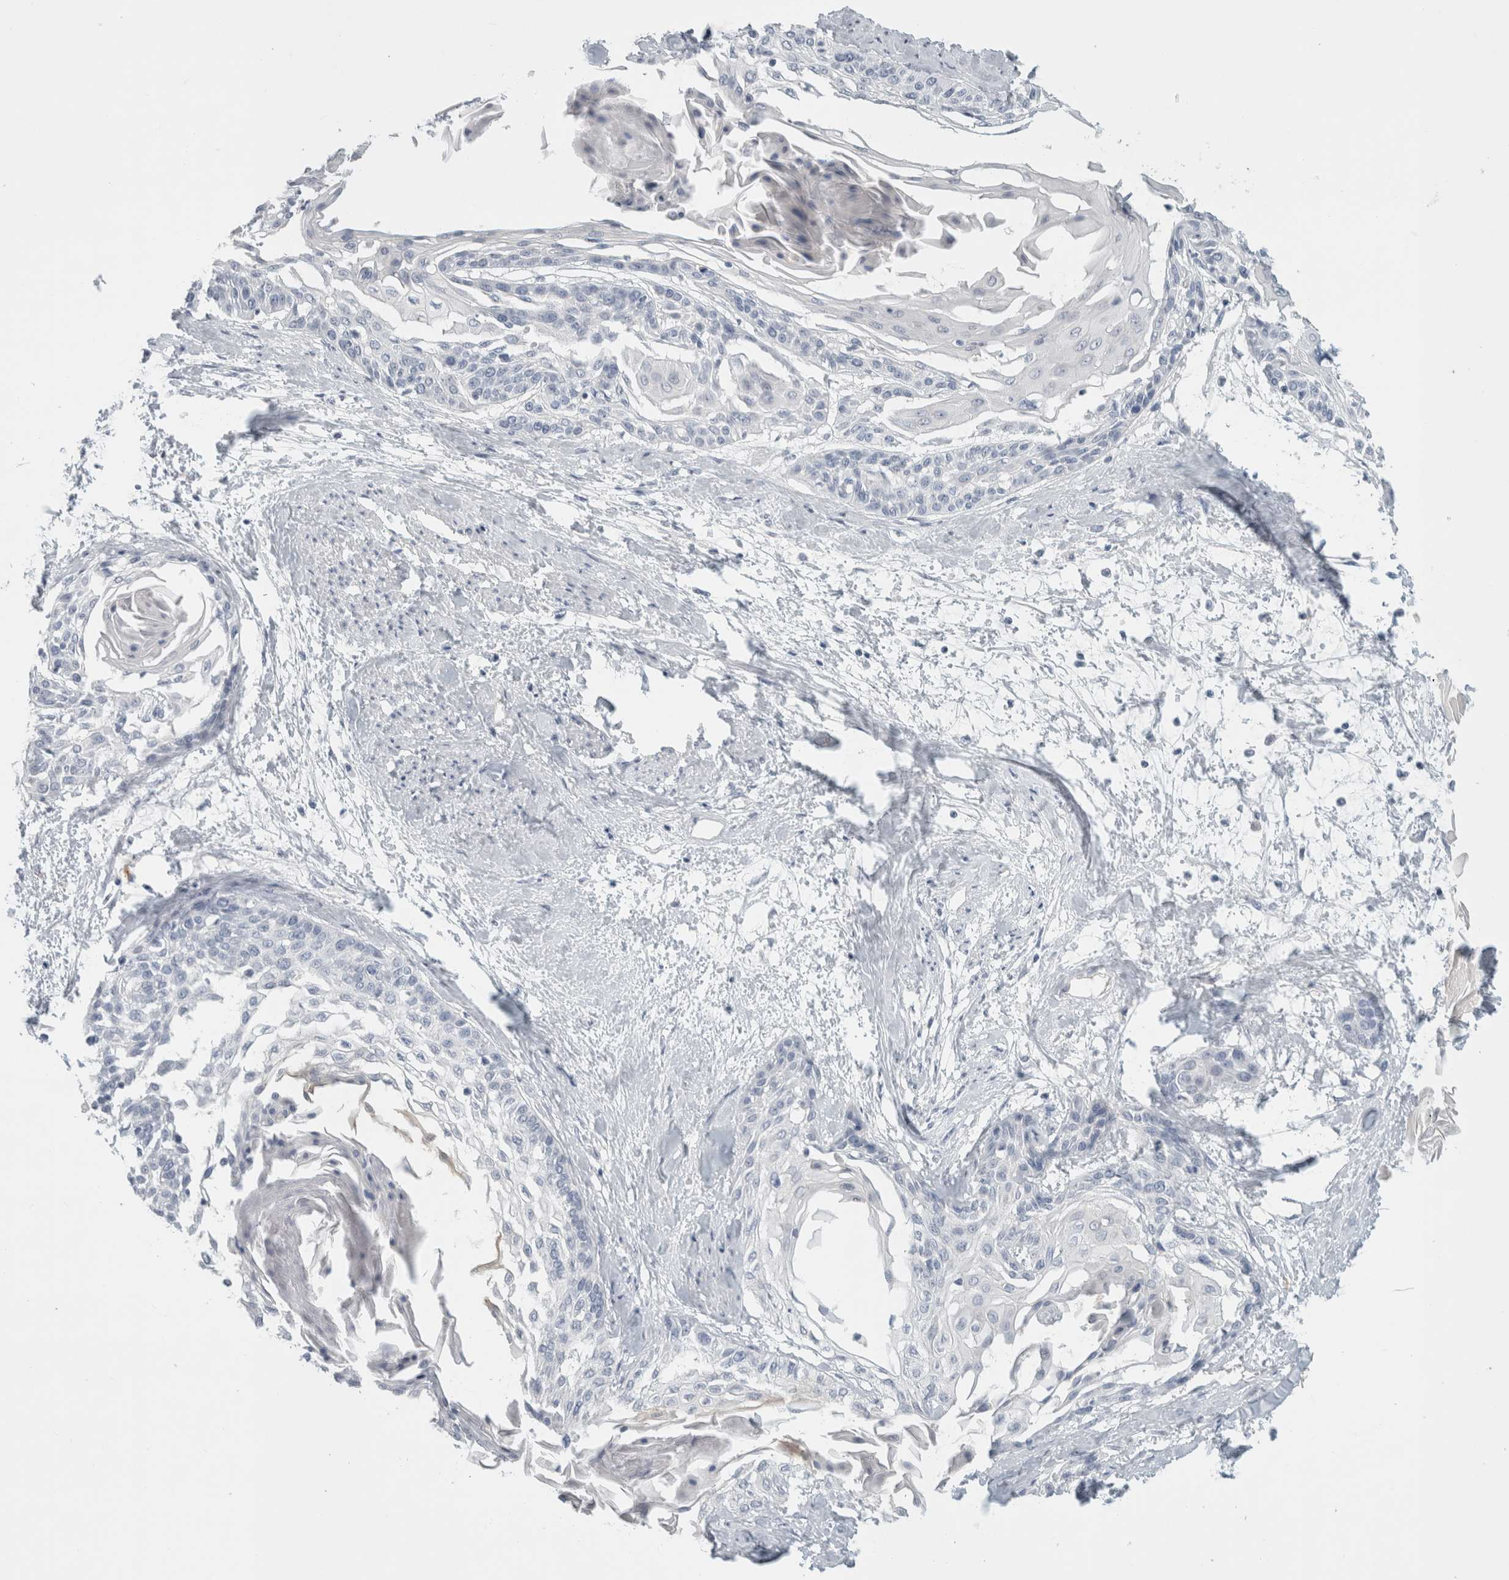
{"staining": {"intensity": "negative", "quantity": "none", "location": "none"}, "tissue": "cervical cancer", "cell_type": "Tumor cells", "image_type": "cancer", "snomed": [{"axis": "morphology", "description": "Squamous cell carcinoma, NOS"}, {"axis": "topography", "description": "Cervix"}], "caption": "Immunohistochemistry (IHC) photomicrograph of cervical squamous cell carcinoma stained for a protein (brown), which reveals no expression in tumor cells.", "gene": "FMR1NB", "patient": {"sex": "female", "age": 57}}